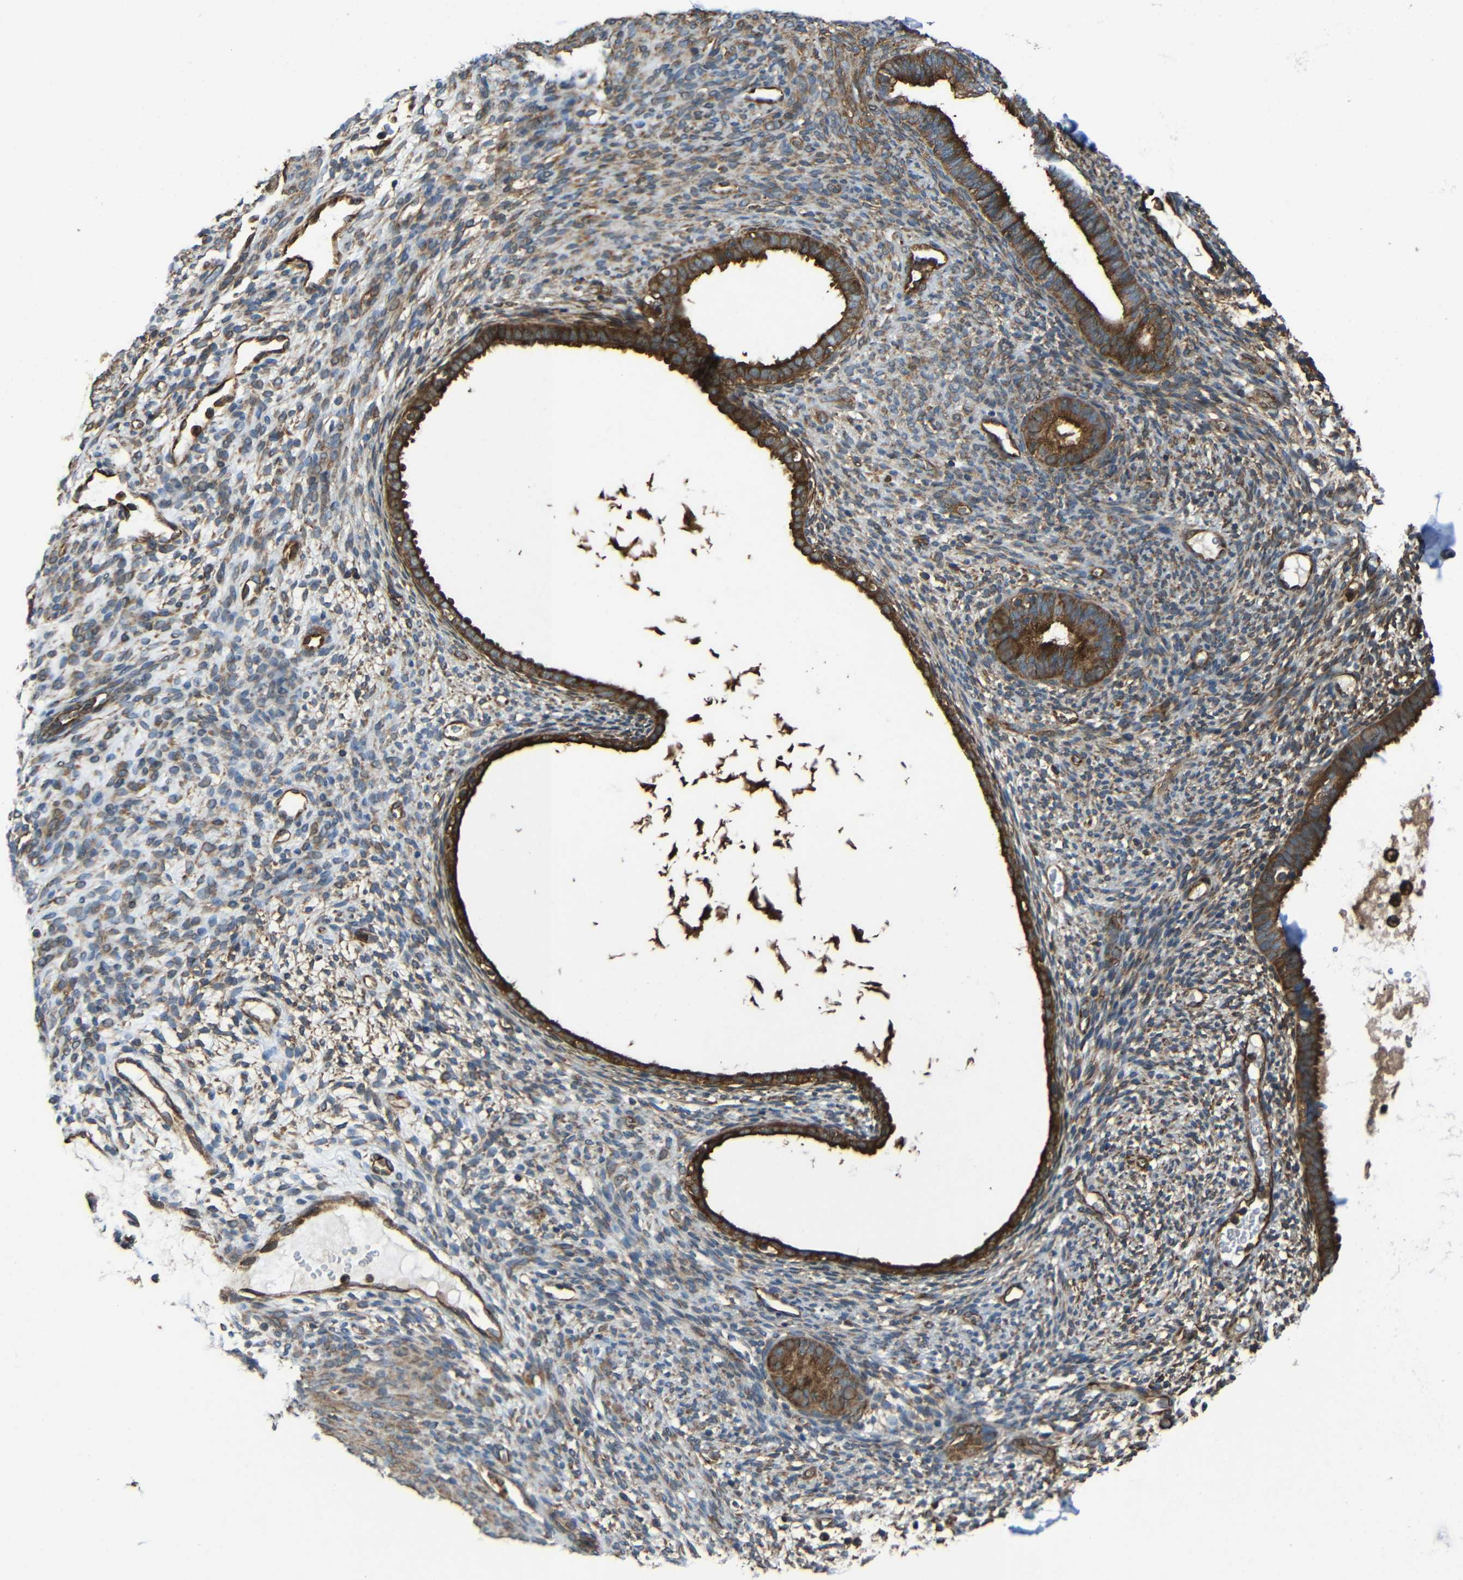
{"staining": {"intensity": "moderate", "quantity": "25%-75%", "location": "cytoplasmic/membranous"}, "tissue": "endometrium", "cell_type": "Cells in endometrial stroma", "image_type": "normal", "snomed": [{"axis": "morphology", "description": "Normal tissue, NOS"}, {"axis": "morphology", "description": "Atrophy, NOS"}, {"axis": "topography", "description": "Uterus"}, {"axis": "topography", "description": "Endometrium"}], "caption": "There is medium levels of moderate cytoplasmic/membranous positivity in cells in endometrial stroma of unremarkable endometrium, as demonstrated by immunohistochemical staining (brown color).", "gene": "PTCH1", "patient": {"sex": "female", "age": 68}}